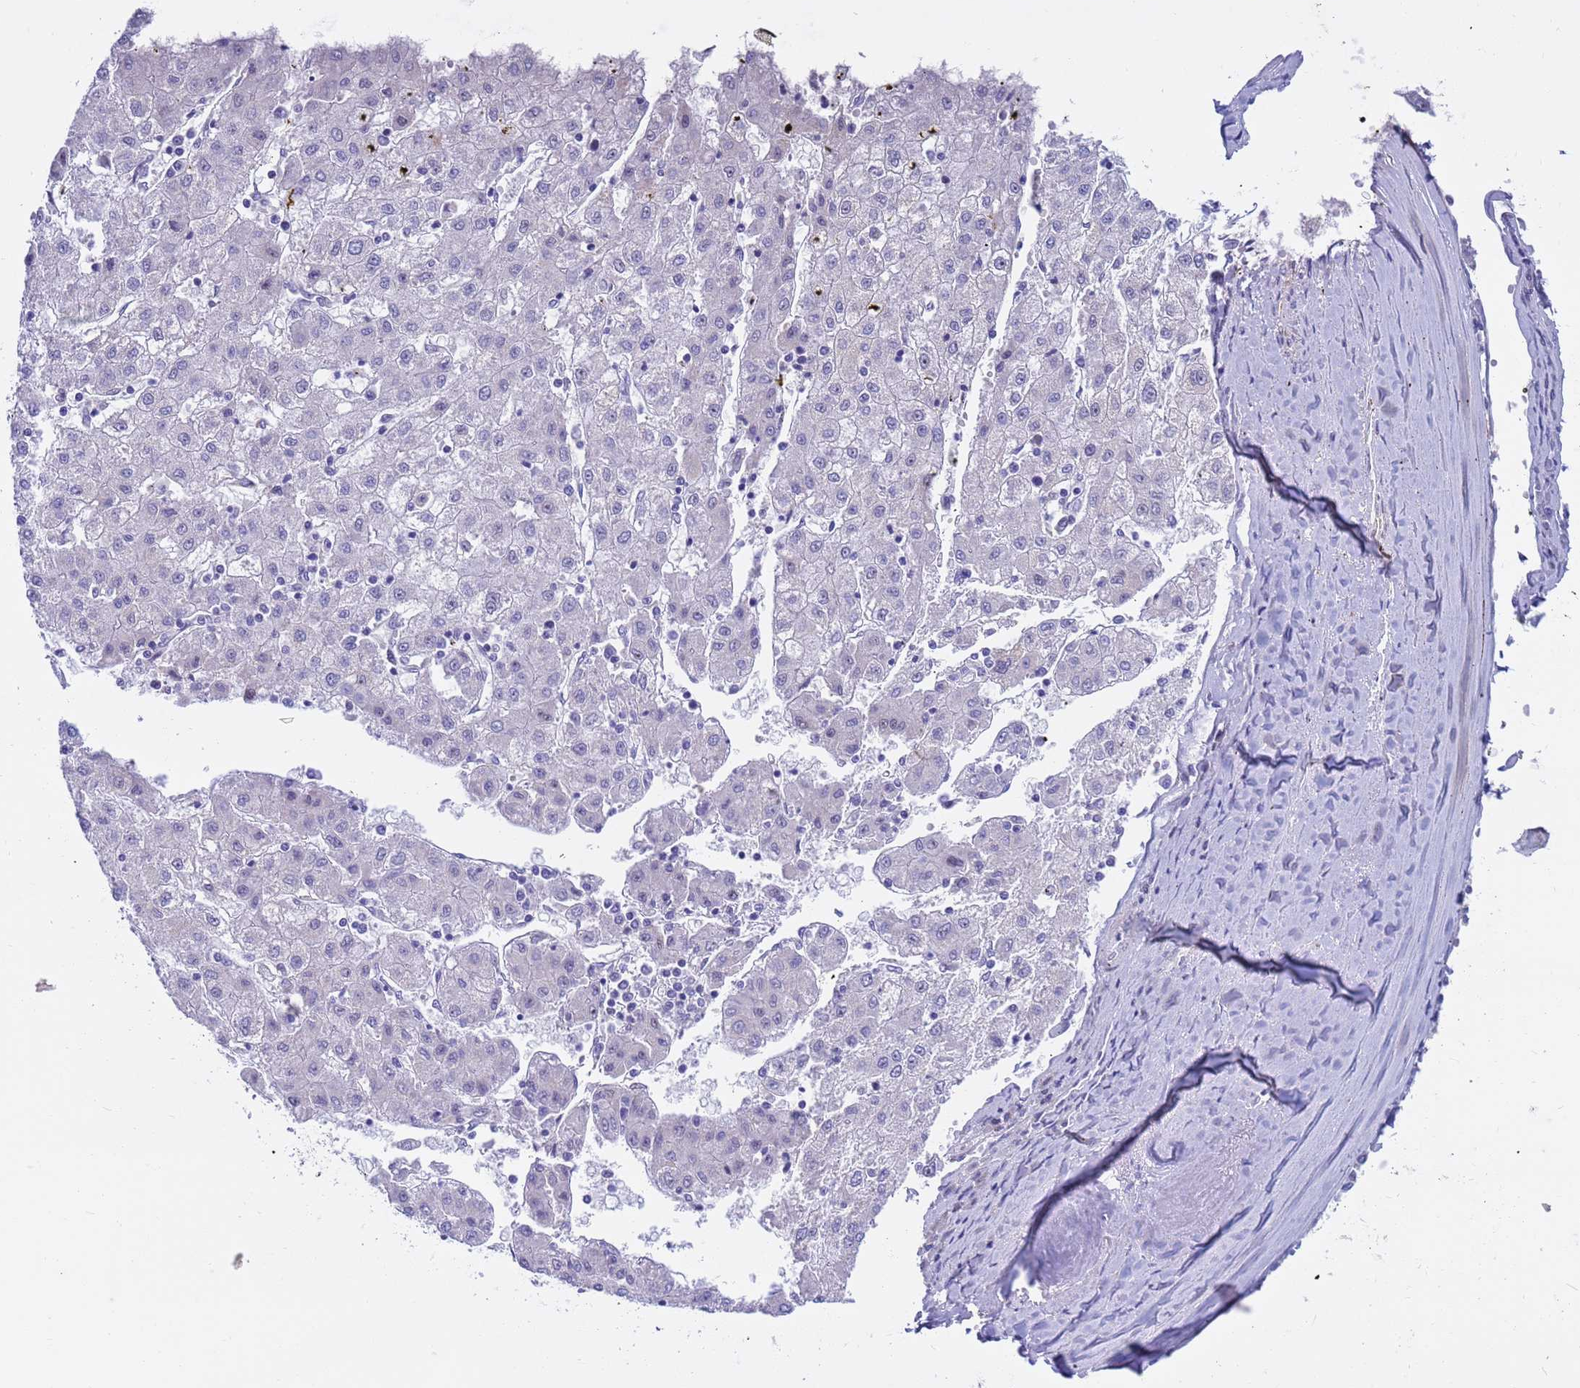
{"staining": {"intensity": "negative", "quantity": "none", "location": "none"}, "tissue": "liver cancer", "cell_type": "Tumor cells", "image_type": "cancer", "snomed": [{"axis": "morphology", "description": "Carcinoma, Hepatocellular, NOS"}, {"axis": "topography", "description": "Liver"}], "caption": "Liver cancer (hepatocellular carcinoma) was stained to show a protein in brown. There is no significant positivity in tumor cells.", "gene": "LRATD1", "patient": {"sex": "male", "age": 72}}